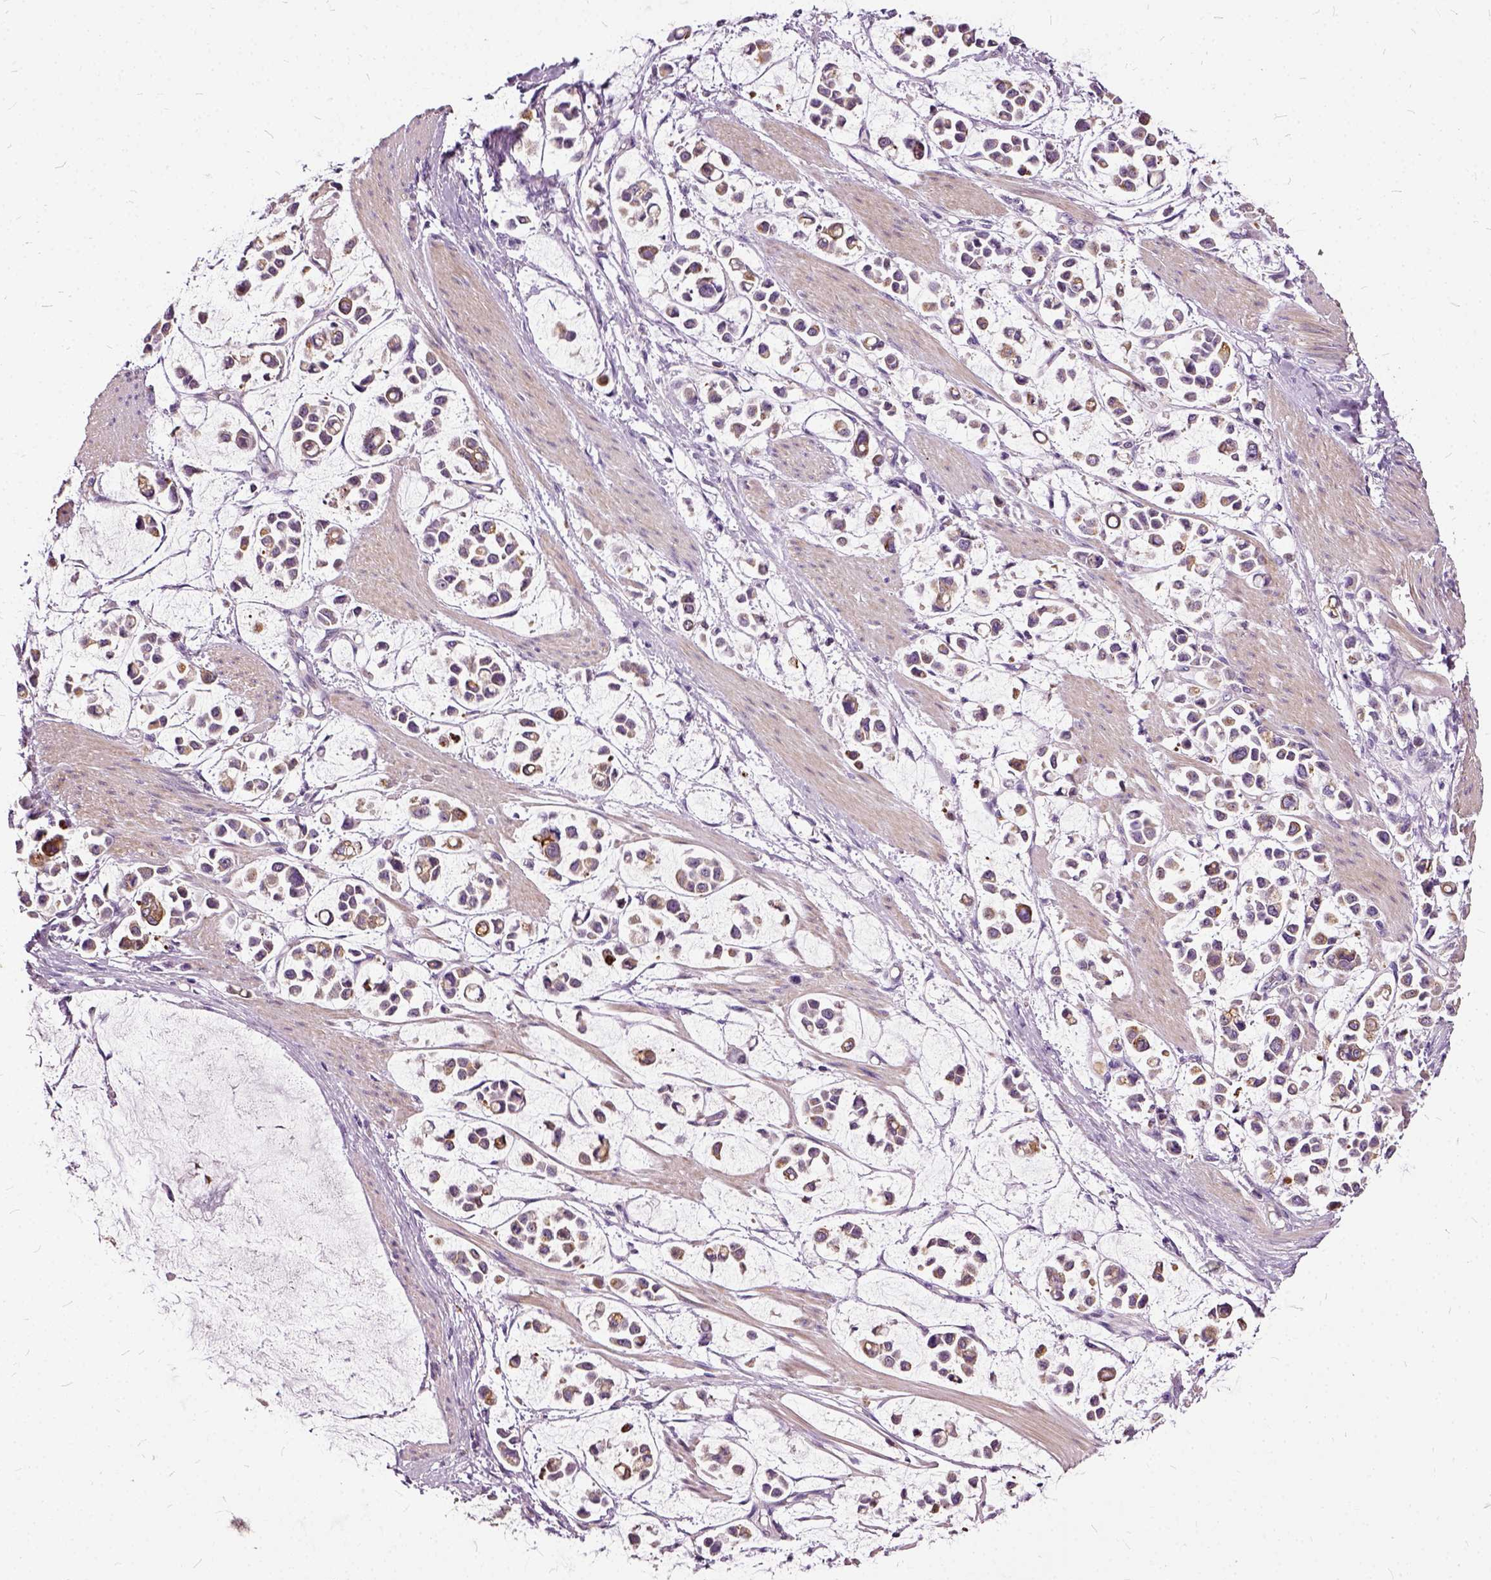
{"staining": {"intensity": "moderate", "quantity": "25%-75%", "location": "cytoplasmic/membranous"}, "tissue": "stomach cancer", "cell_type": "Tumor cells", "image_type": "cancer", "snomed": [{"axis": "morphology", "description": "Adenocarcinoma, NOS"}, {"axis": "topography", "description": "Stomach"}], "caption": "The micrograph demonstrates a brown stain indicating the presence of a protein in the cytoplasmic/membranous of tumor cells in adenocarcinoma (stomach). (IHC, brightfield microscopy, high magnification).", "gene": "ILRUN", "patient": {"sex": "male", "age": 82}}